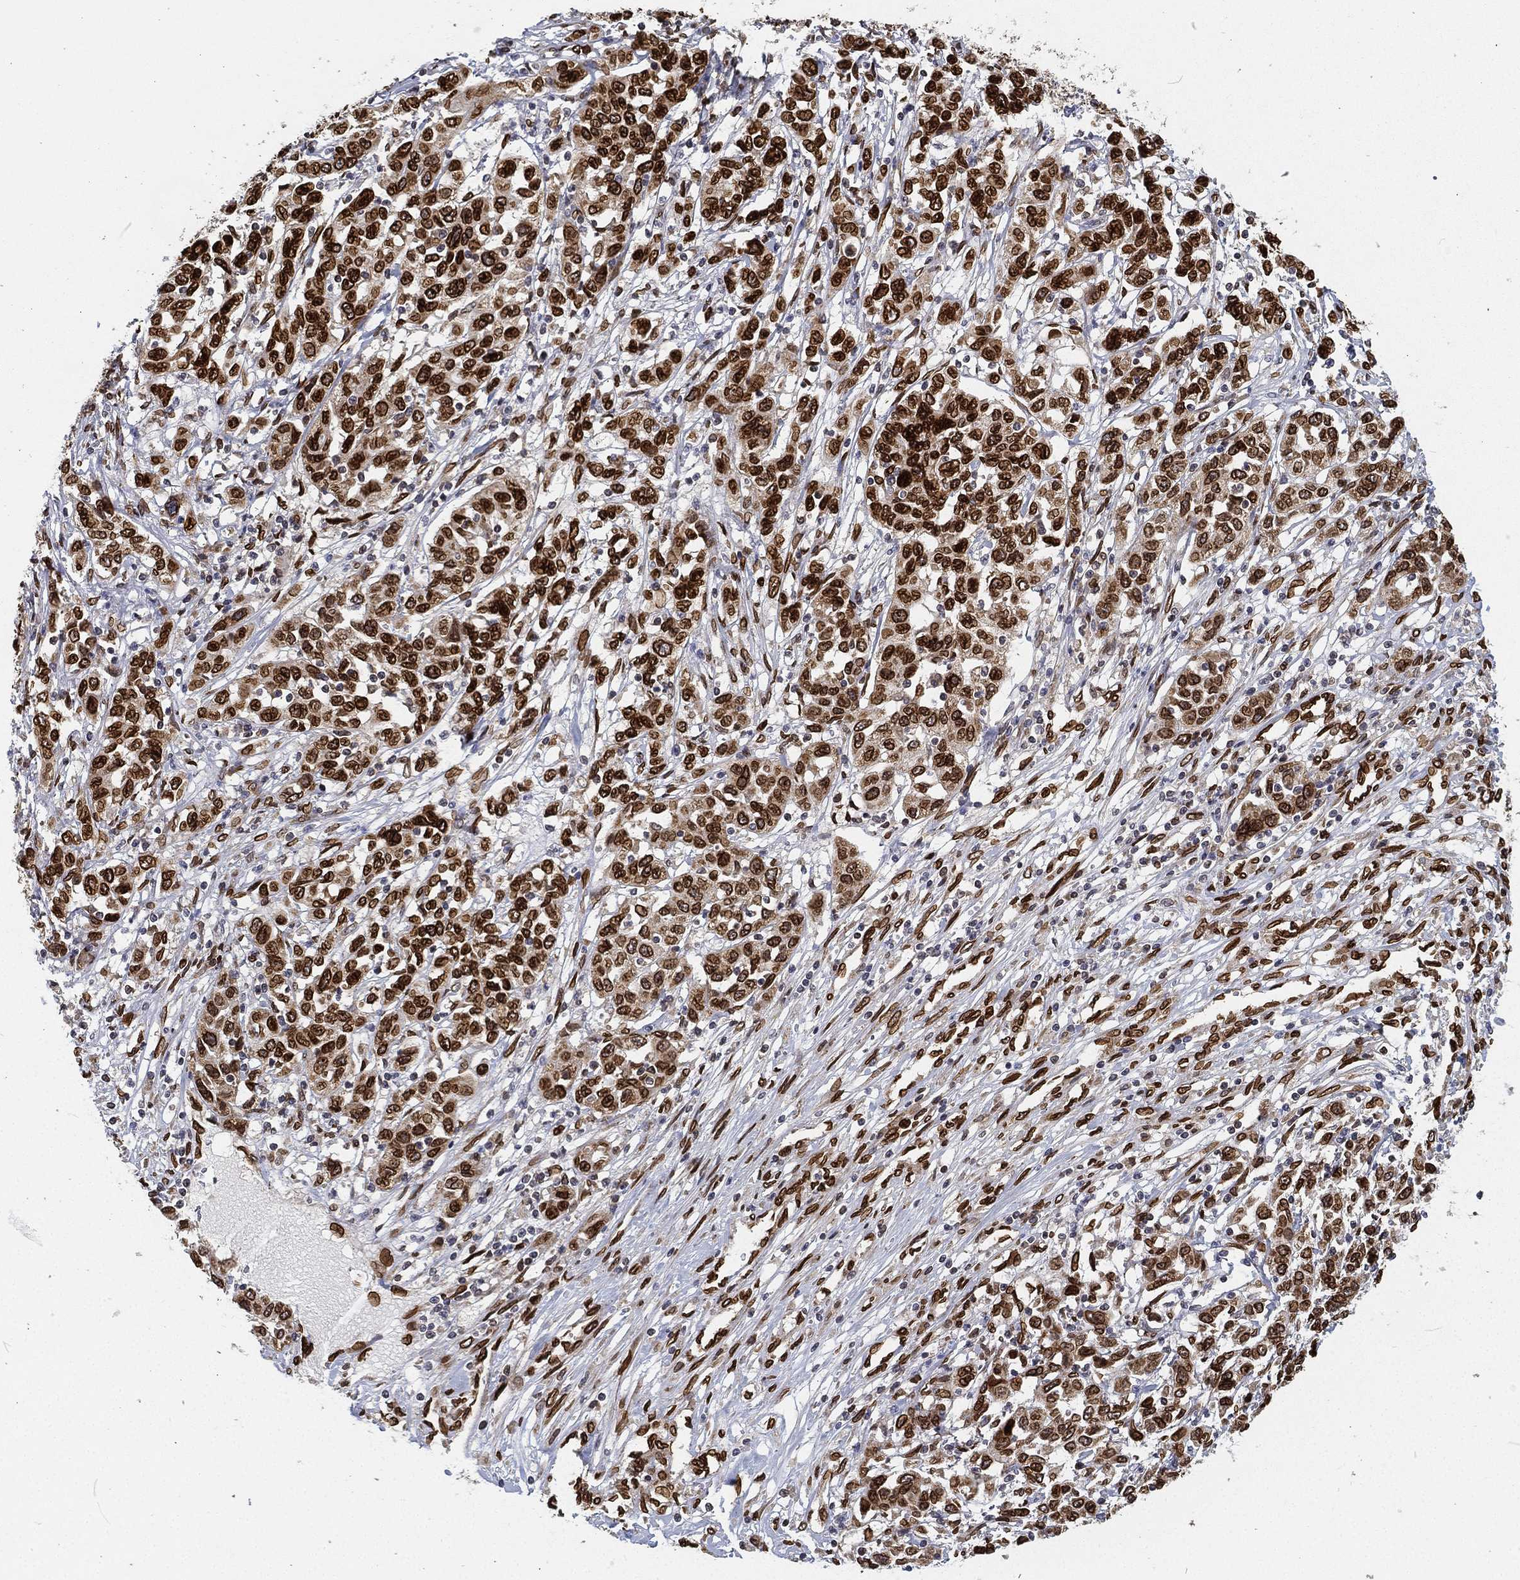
{"staining": {"intensity": "strong", "quantity": ">75%", "location": "cytoplasmic/membranous,nuclear"}, "tissue": "liver cancer", "cell_type": "Tumor cells", "image_type": "cancer", "snomed": [{"axis": "morphology", "description": "Adenocarcinoma, NOS"}, {"axis": "morphology", "description": "Cholangiocarcinoma"}, {"axis": "topography", "description": "Liver"}], "caption": "Adenocarcinoma (liver) was stained to show a protein in brown. There is high levels of strong cytoplasmic/membranous and nuclear staining in about >75% of tumor cells.", "gene": "PALB2", "patient": {"sex": "male", "age": 64}}